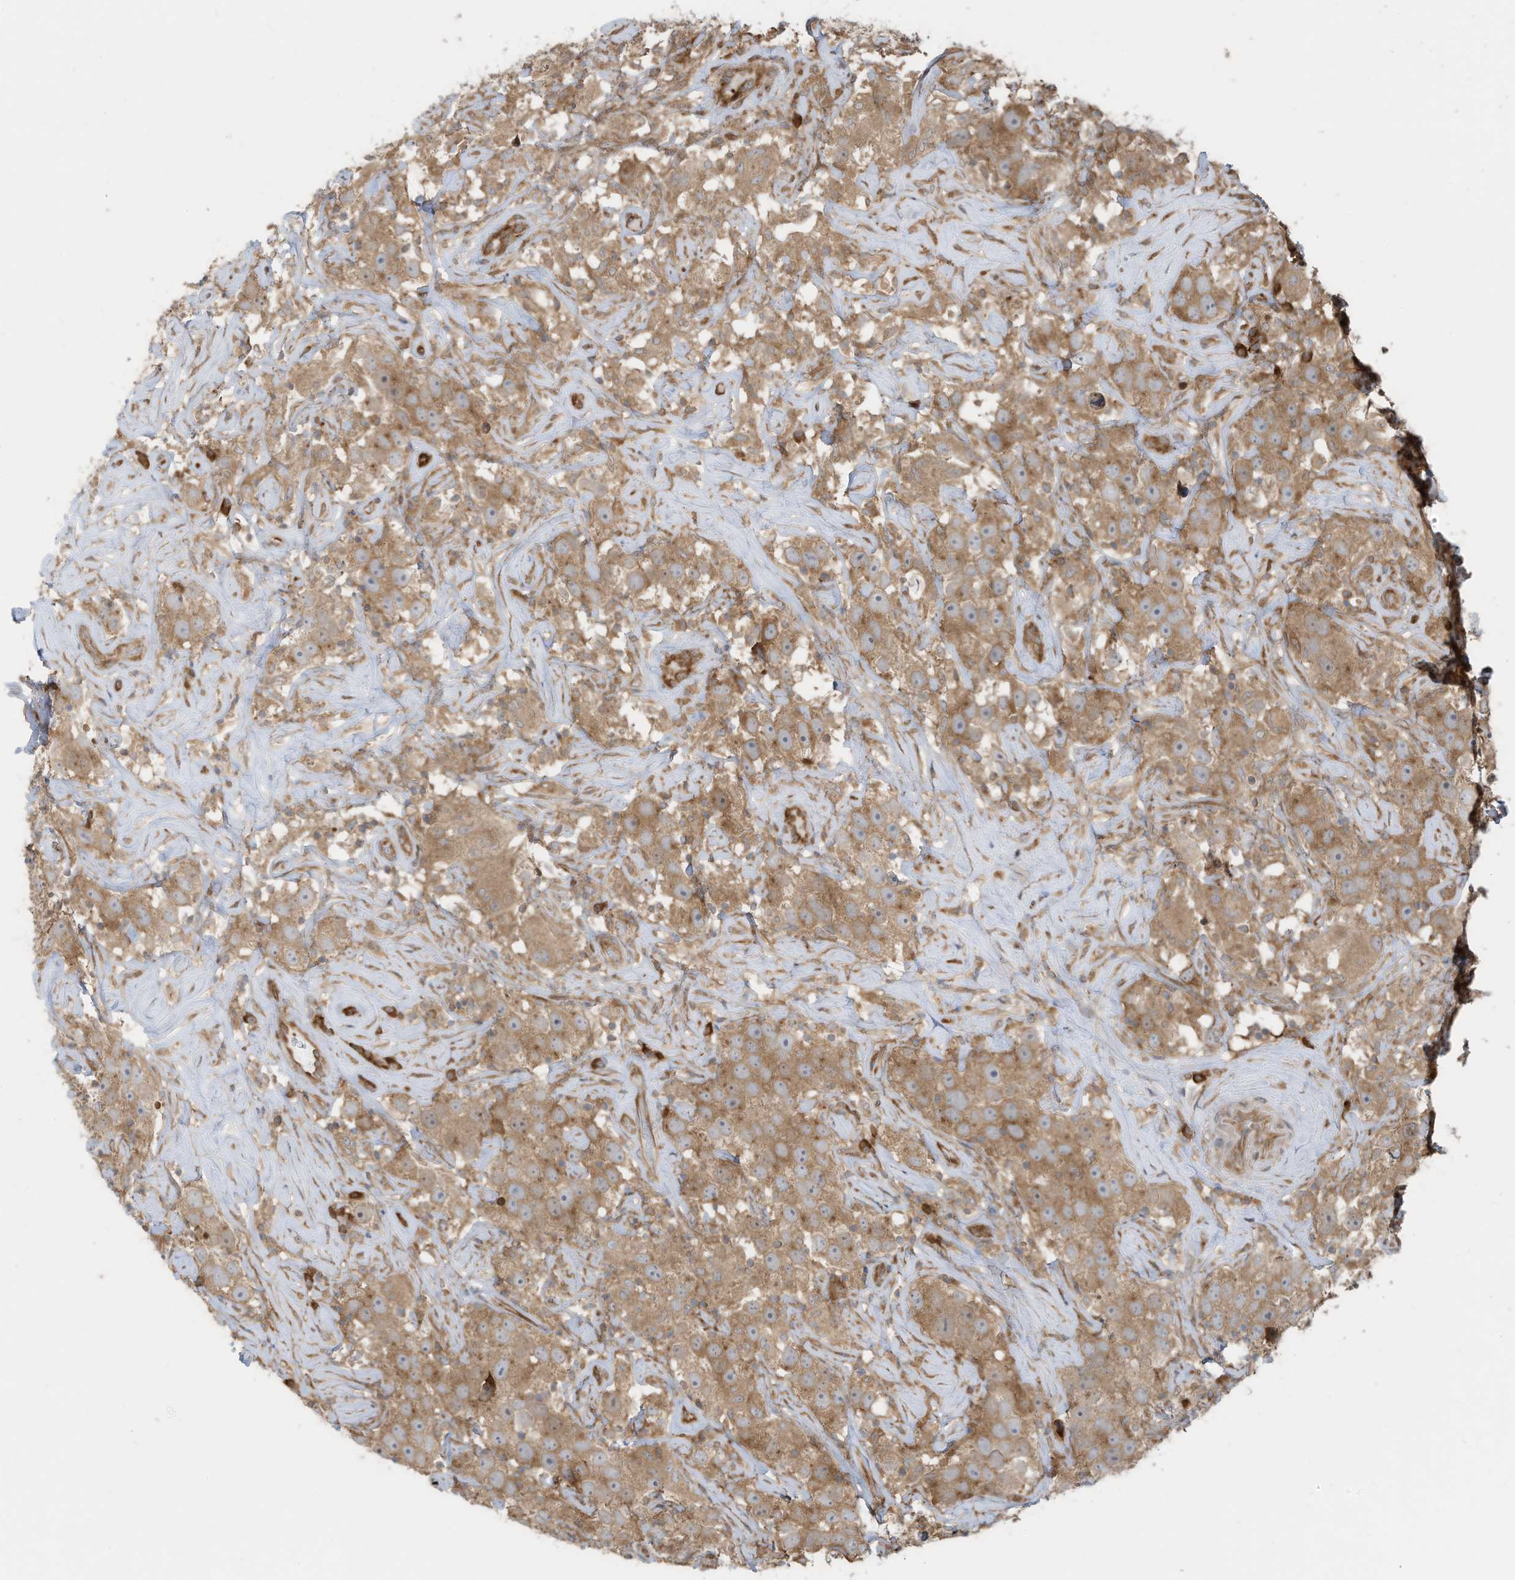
{"staining": {"intensity": "moderate", "quantity": ">75%", "location": "cytoplasmic/membranous"}, "tissue": "testis cancer", "cell_type": "Tumor cells", "image_type": "cancer", "snomed": [{"axis": "morphology", "description": "Seminoma, NOS"}, {"axis": "topography", "description": "Testis"}], "caption": "This image reveals immunohistochemistry staining of human testis cancer (seminoma), with medium moderate cytoplasmic/membranous positivity in about >75% of tumor cells.", "gene": "USE1", "patient": {"sex": "male", "age": 49}}